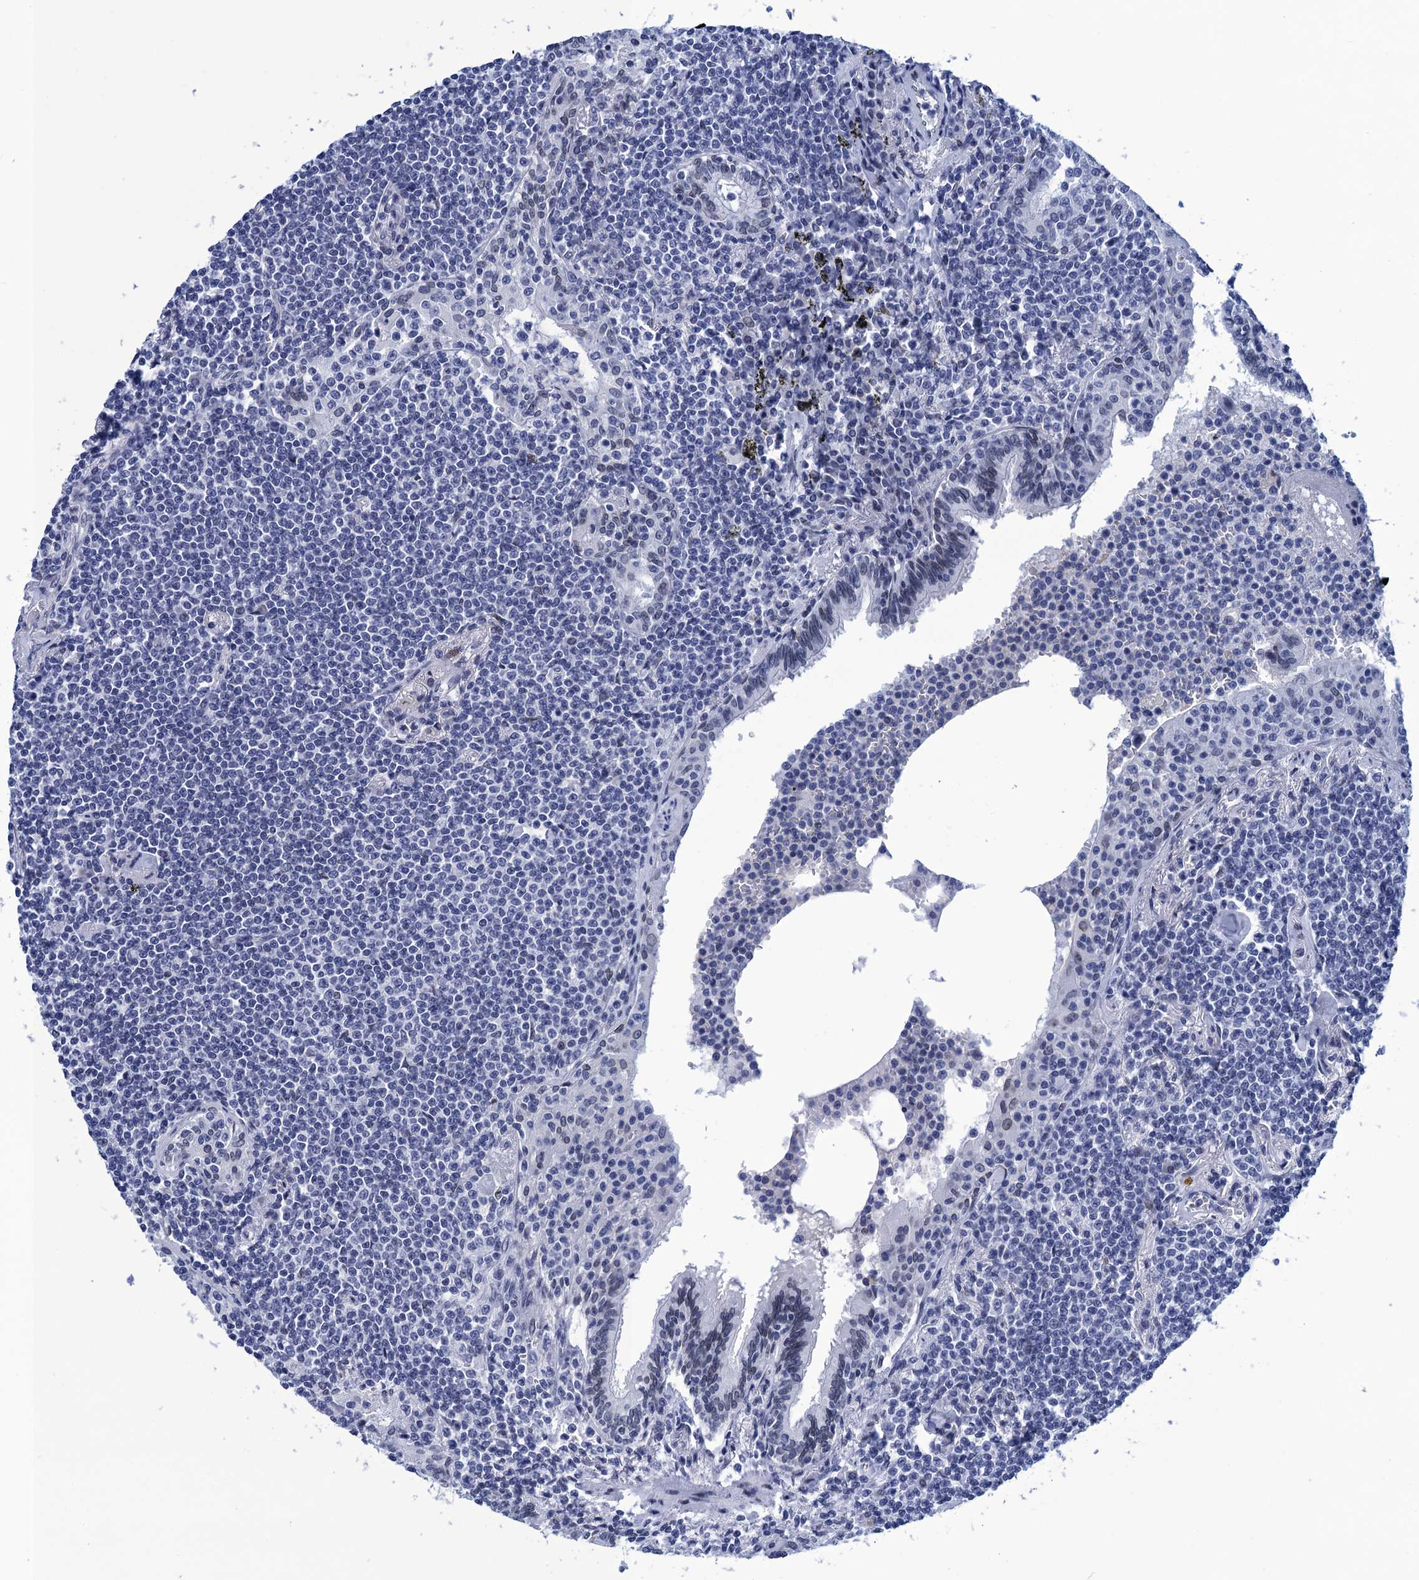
{"staining": {"intensity": "negative", "quantity": "none", "location": "none"}, "tissue": "lymphoma", "cell_type": "Tumor cells", "image_type": "cancer", "snomed": [{"axis": "morphology", "description": "Malignant lymphoma, non-Hodgkin's type, Low grade"}, {"axis": "topography", "description": "Lung"}], "caption": "There is no significant expression in tumor cells of malignant lymphoma, non-Hodgkin's type (low-grade).", "gene": "METTL25", "patient": {"sex": "female", "age": 71}}